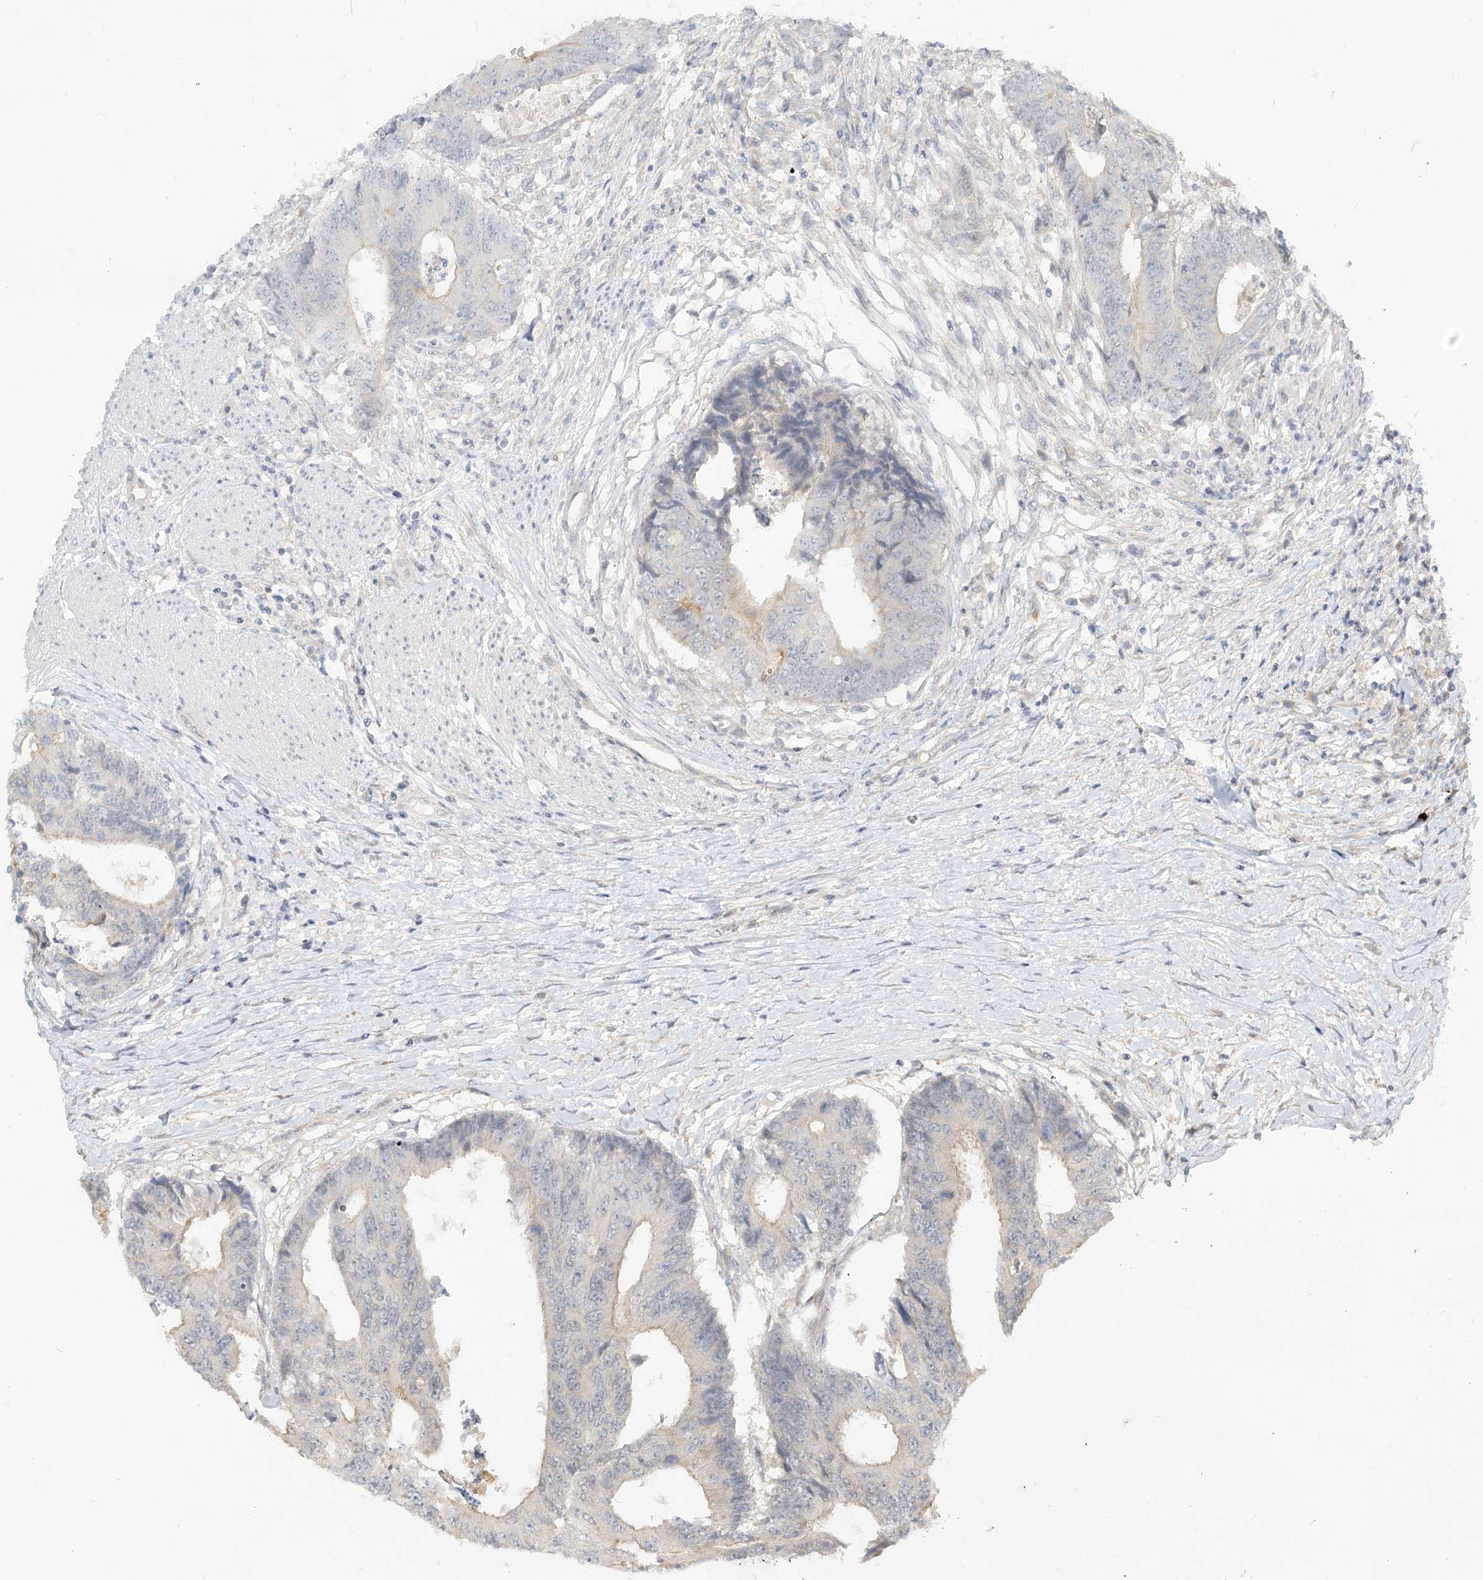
{"staining": {"intensity": "negative", "quantity": "none", "location": "none"}, "tissue": "colorectal cancer", "cell_type": "Tumor cells", "image_type": "cancer", "snomed": [{"axis": "morphology", "description": "Adenocarcinoma, NOS"}, {"axis": "topography", "description": "Rectum"}], "caption": "IHC micrograph of human adenocarcinoma (colorectal) stained for a protein (brown), which shows no staining in tumor cells. (DAB immunohistochemistry (IHC) visualized using brightfield microscopy, high magnification).", "gene": "GUCY2C", "patient": {"sex": "male", "age": 84}}